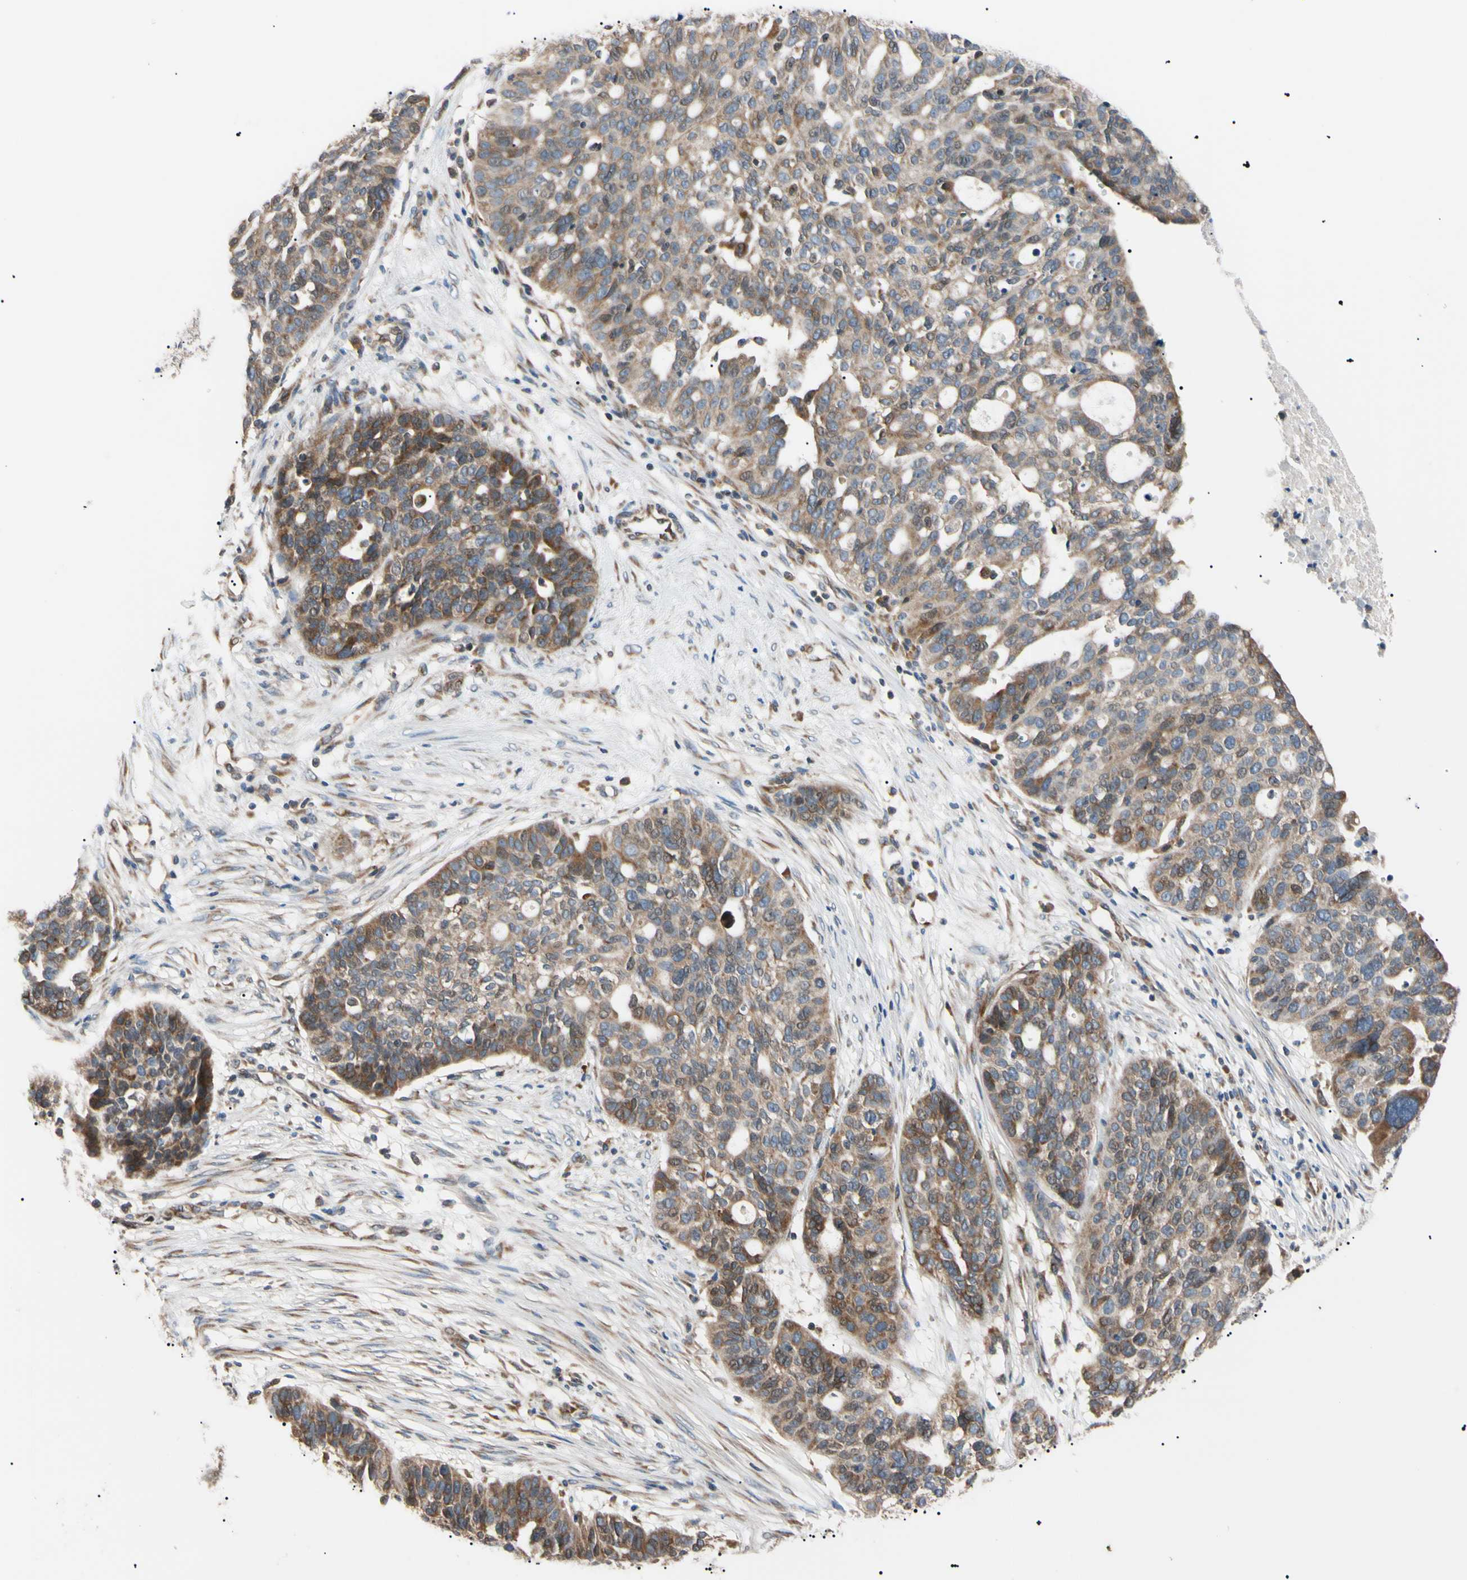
{"staining": {"intensity": "moderate", "quantity": ">75%", "location": "cytoplasmic/membranous"}, "tissue": "ovarian cancer", "cell_type": "Tumor cells", "image_type": "cancer", "snomed": [{"axis": "morphology", "description": "Cystadenocarcinoma, serous, NOS"}, {"axis": "topography", "description": "Ovary"}], "caption": "A photomicrograph showing moderate cytoplasmic/membranous expression in approximately >75% of tumor cells in ovarian cancer (serous cystadenocarcinoma), as visualized by brown immunohistochemical staining.", "gene": "VAPA", "patient": {"sex": "female", "age": 59}}